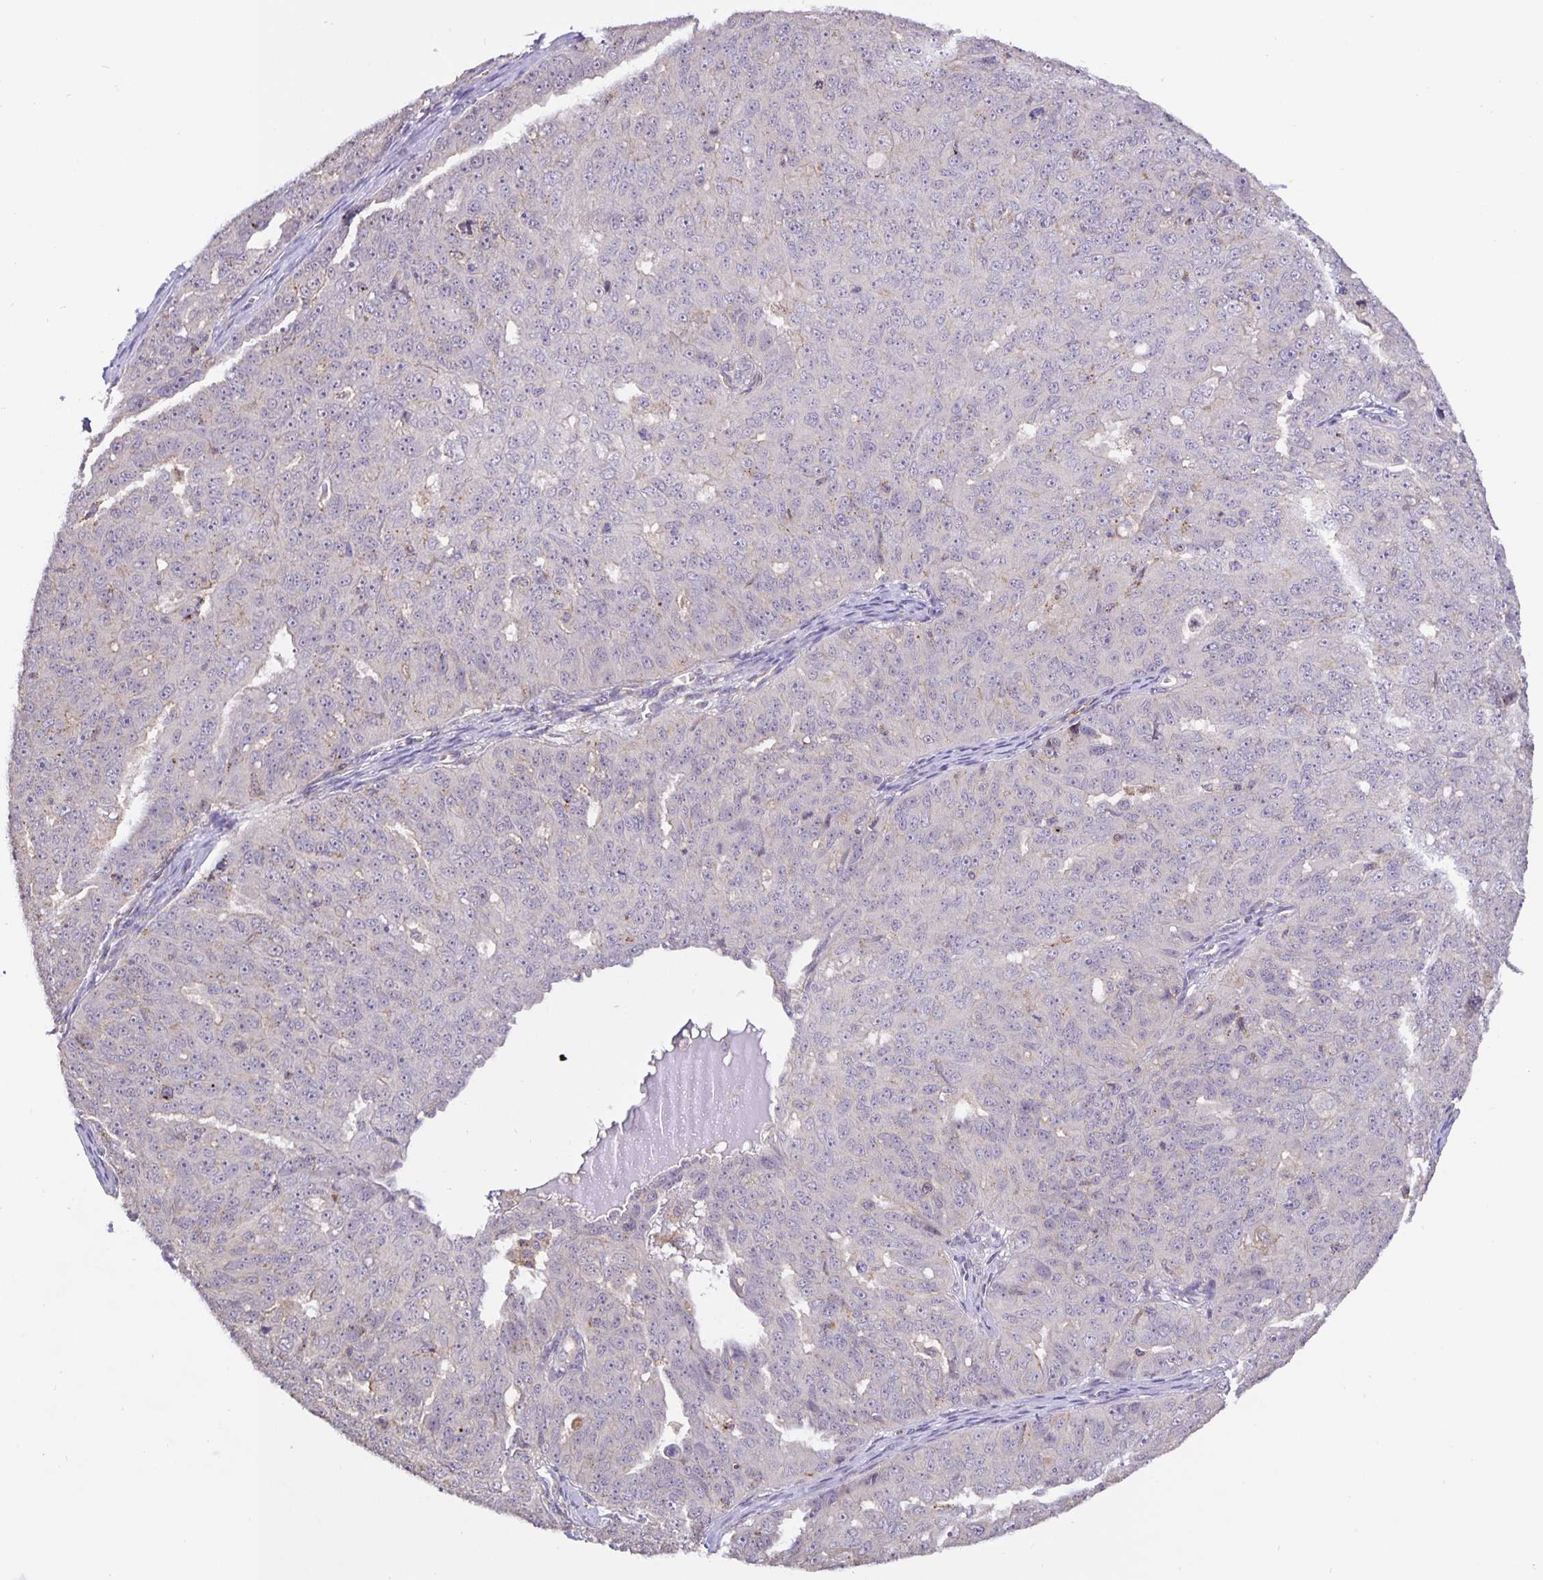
{"staining": {"intensity": "negative", "quantity": "none", "location": "none"}, "tissue": "ovarian cancer", "cell_type": "Tumor cells", "image_type": "cancer", "snomed": [{"axis": "morphology", "description": "Carcinoma, endometroid"}, {"axis": "topography", "description": "Ovary"}], "caption": "Immunohistochemical staining of ovarian cancer (endometroid carcinoma) exhibits no significant positivity in tumor cells. The staining is performed using DAB brown chromogen with nuclei counter-stained in using hematoxylin.", "gene": "TMEM71", "patient": {"sex": "female", "age": 70}}